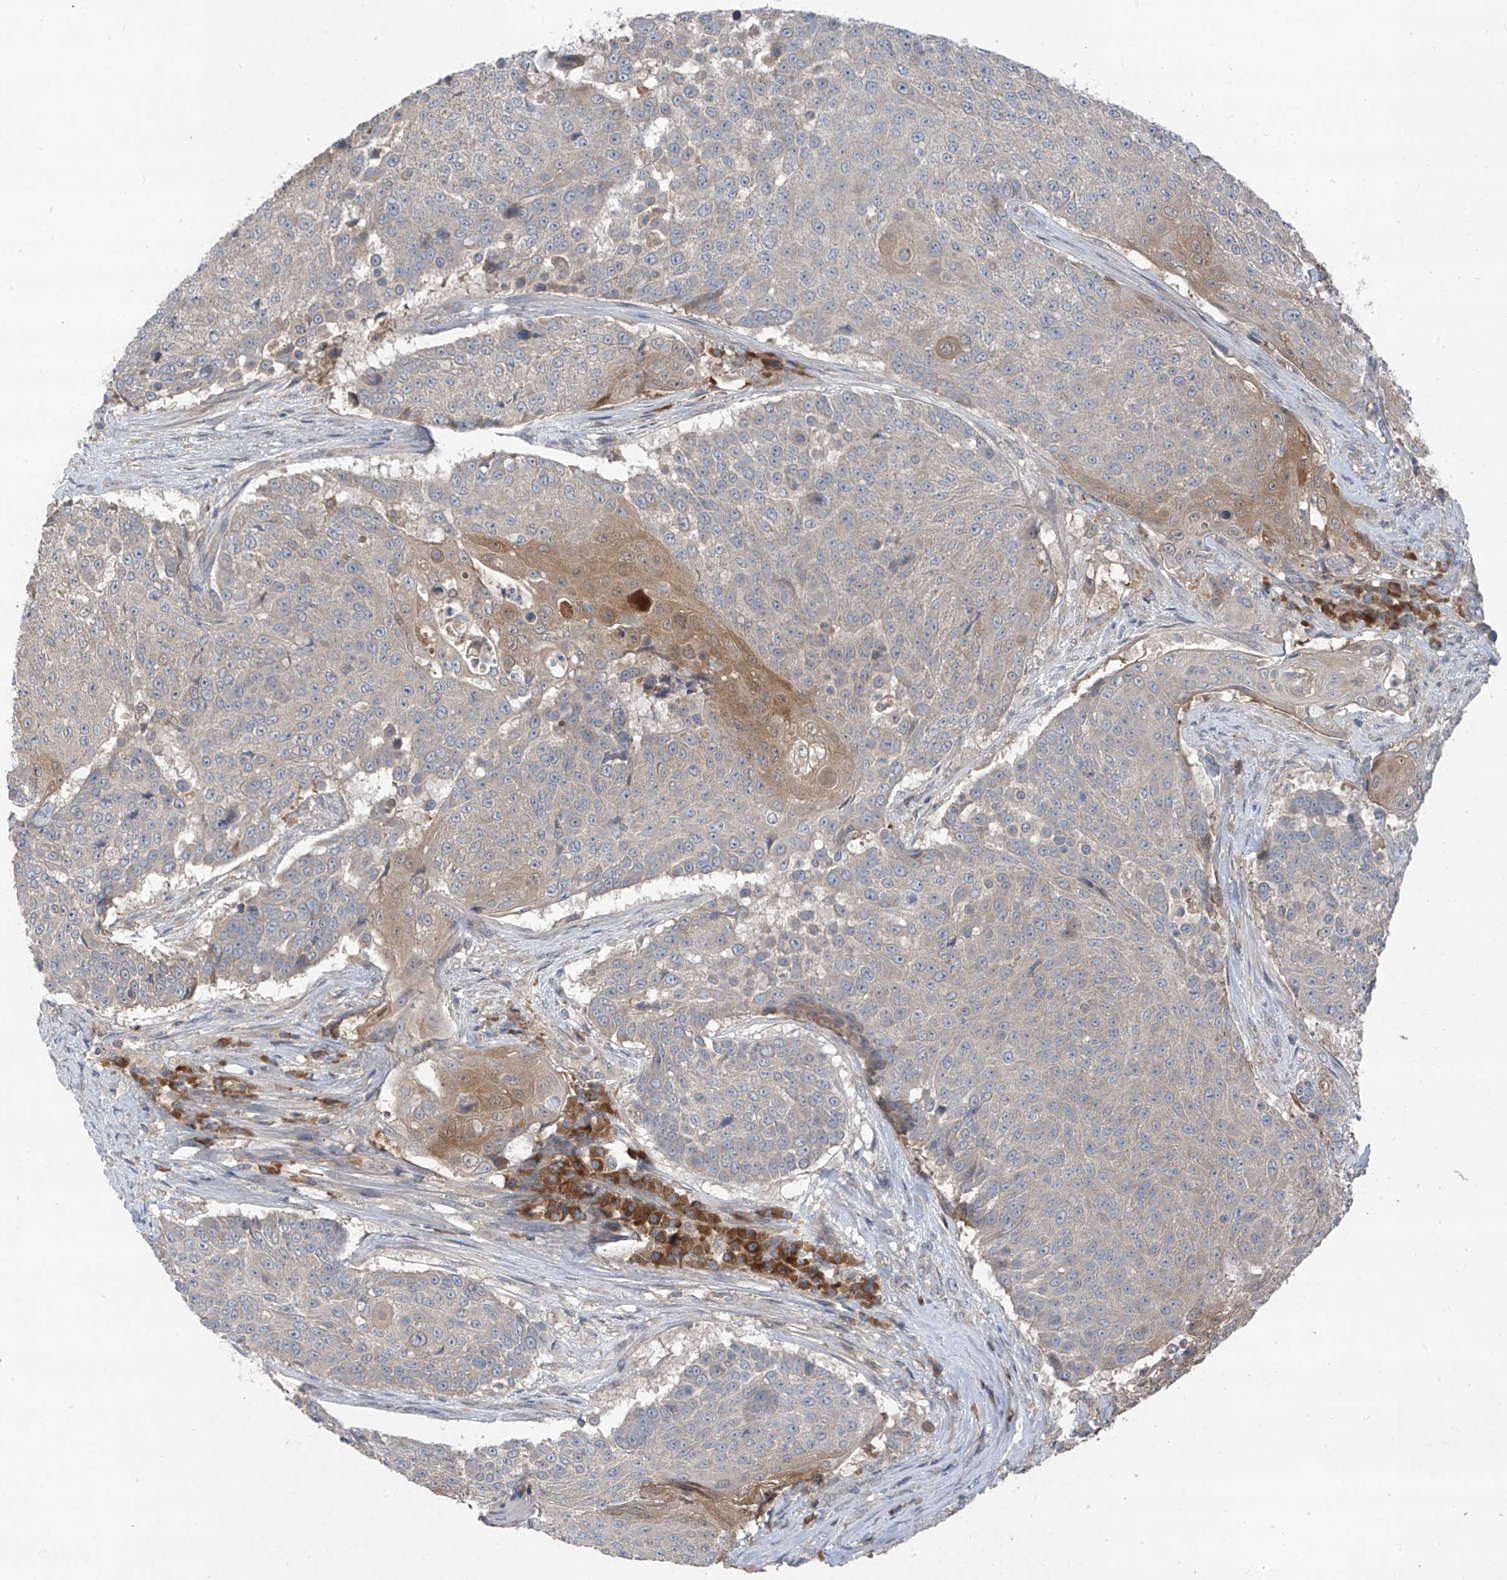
{"staining": {"intensity": "moderate", "quantity": "<25%", "location": "cytoplasmic/membranous"}, "tissue": "urothelial cancer", "cell_type": "Tumor cells", "image_type": "cancer", "snomed": [{"axis": "morphology", "description": "Urothelial carcinoma, High grade"}, {"axis": "topography", "description": "Urinary bladder"}], "caption": "A brown stain highlights moderate cytoplasmic/membranous expression of a protein in human urothelial carcinoma (high-grade) tumor cells. The staining was performed using DAB (3,3'-diaminobenzidine), with brown indicating positive protein expression. Nuclei are stained blue with hematoxylin.", "gene": "FOXRED2", "patient": {"sex": "female", "age": 63}}